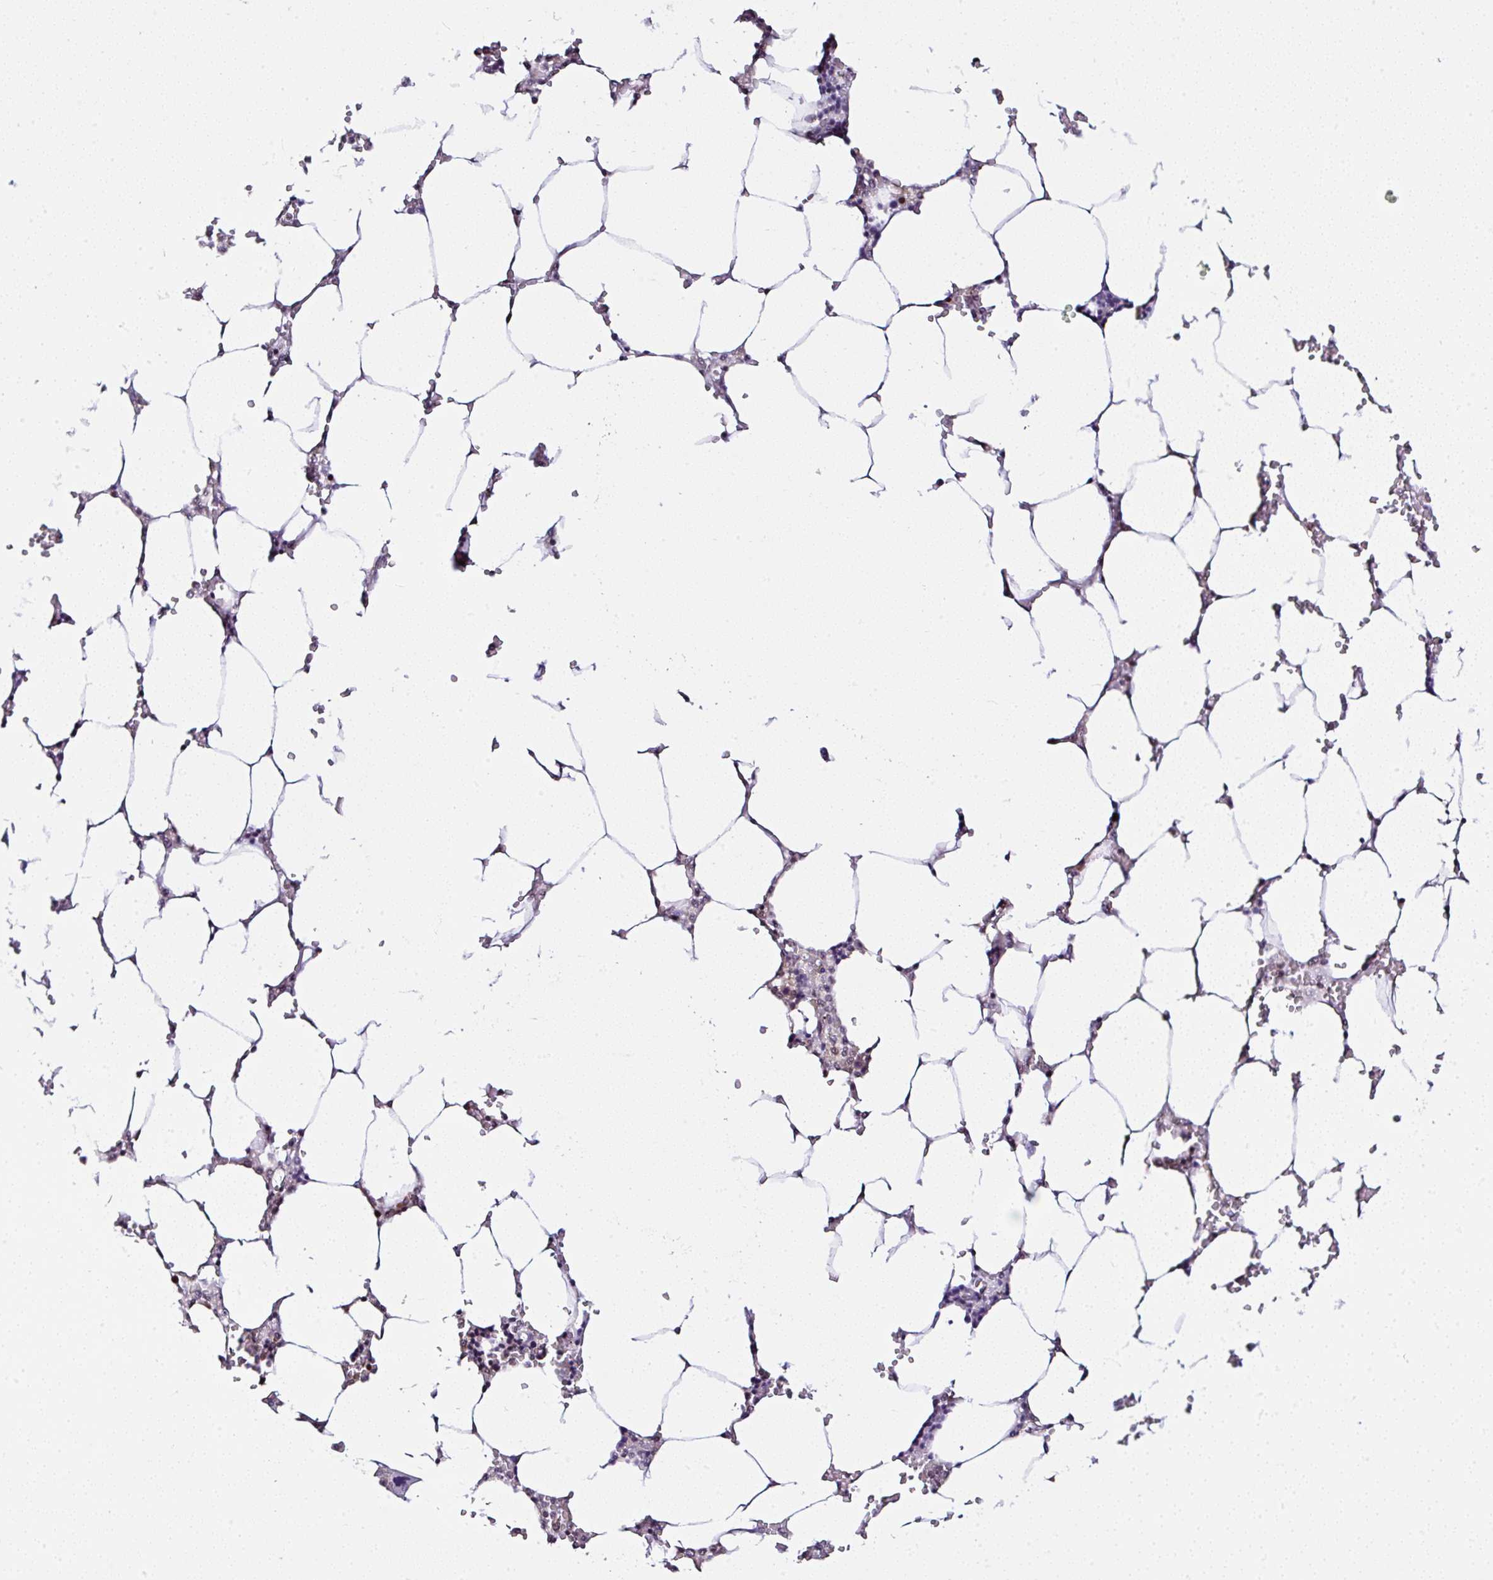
{"staining": {"intensity": "moderate", "quantity": "<25%", "location": "nuclear"}, "tissue": "bone marrow", "cell_type": "Hematopoietic cells", "image_type": "normal", "snomed": [{"axis": "morphology", "description": "Normal tissue, NOS"}, {"axis": "topography", "description": "Bone marrow"}], "caption": "Immunohistochemistry (IHC) image of benign bone marrow: bone marrow stained using immunohistochemistry (IHC) reveals low levels of moderate protein expression localized specifically in the nuclear of hematopoietic cells, appearing as a nuclear brown color.", "gene": "PTPN2", "patient": {"sex": "male", "age": 64}}